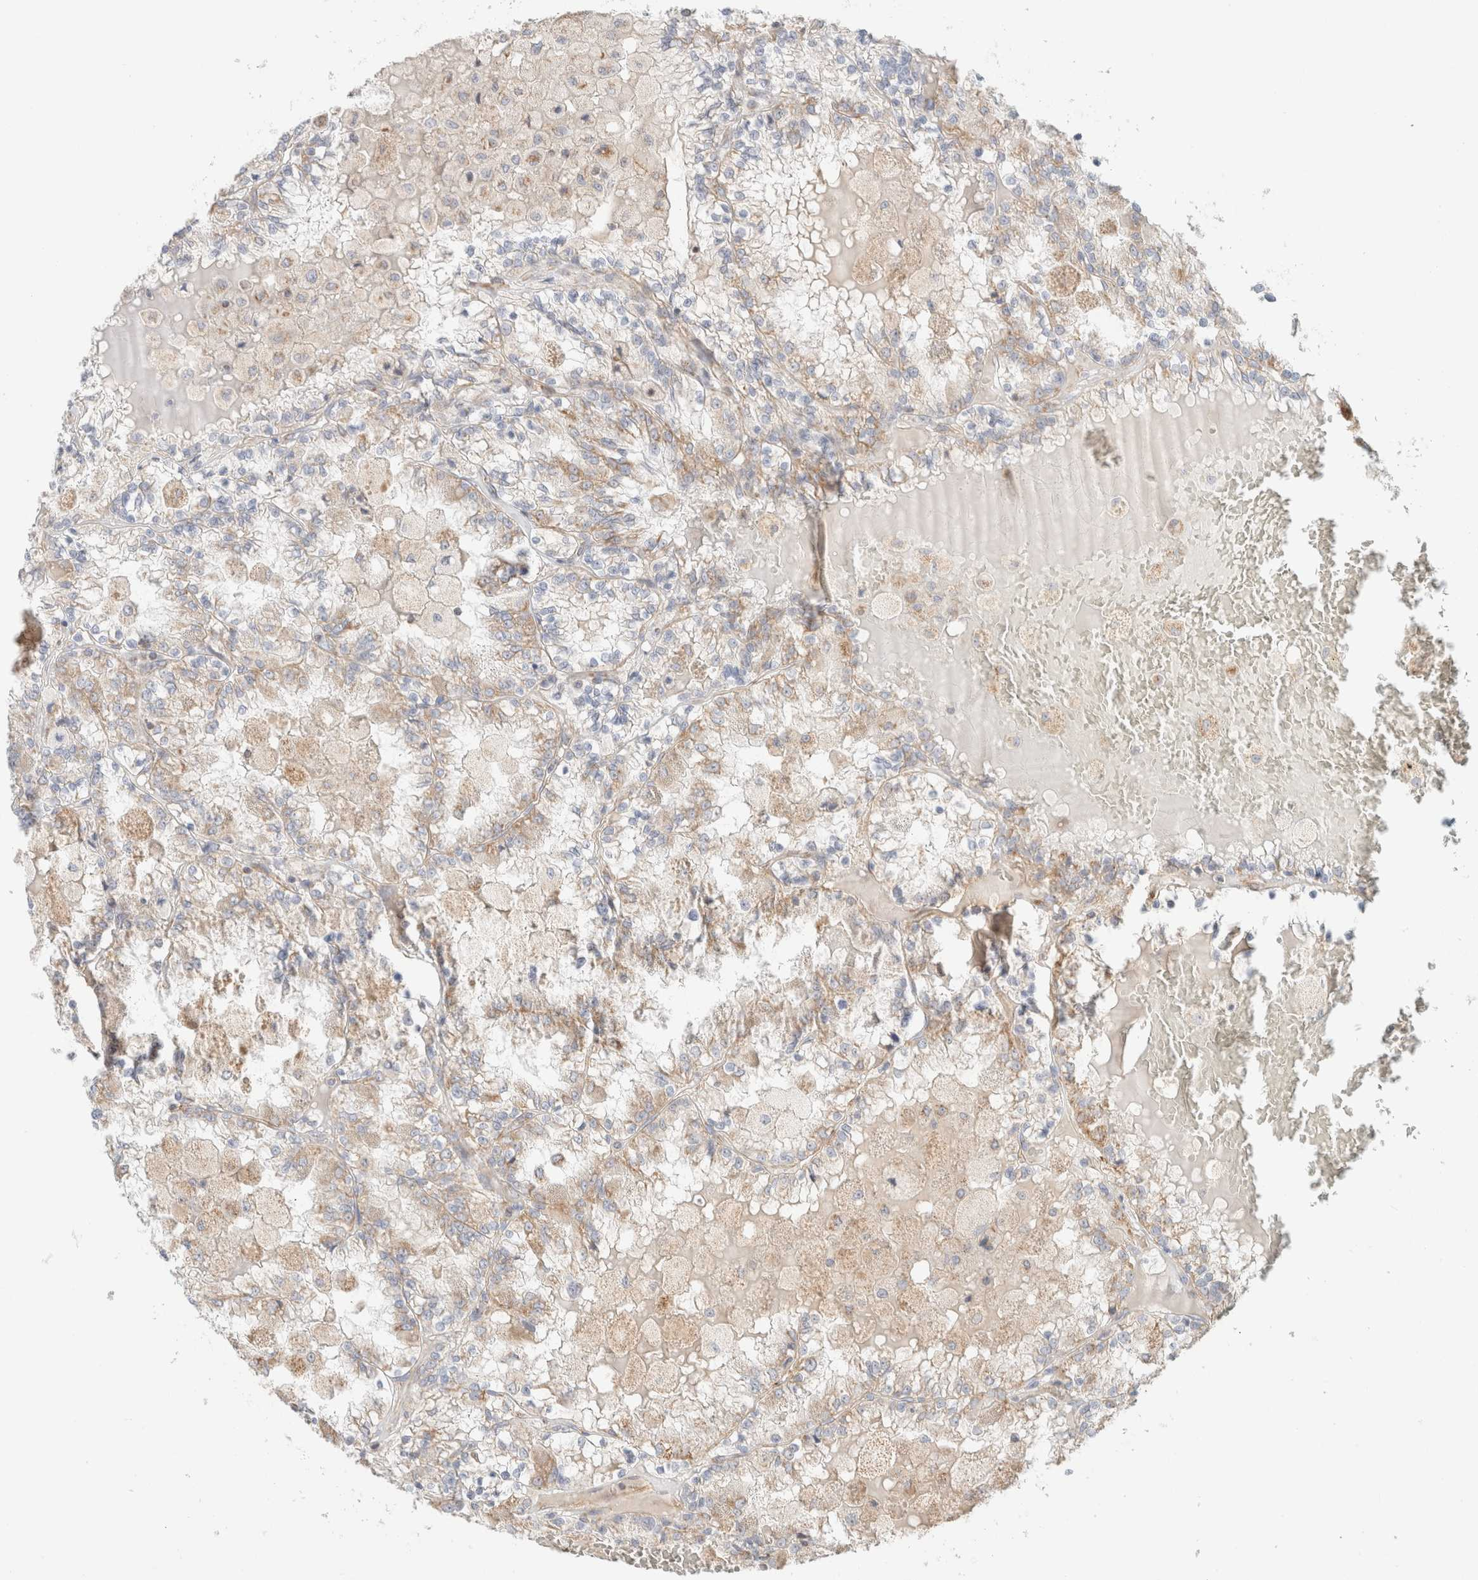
{"staining": {"intensity": "weak", "quantity": ">75%", "location": "cytoplasmic/membranous"}, "tissue": "renal cancer", "cell_type": "Tumor cells", "image_type": "cancer", "snomed": [{"axis": "morphology", "description": "Adenocarcinoma, NOS"}, {"axis": "topography", "description": "Kidney"}], "caption": "Human renal adenocarcinoma stained with a protein marker reveals weak staining in tumor cells.", "gene": "MRM3", "patient": {"sex": "female", "age": 56}}